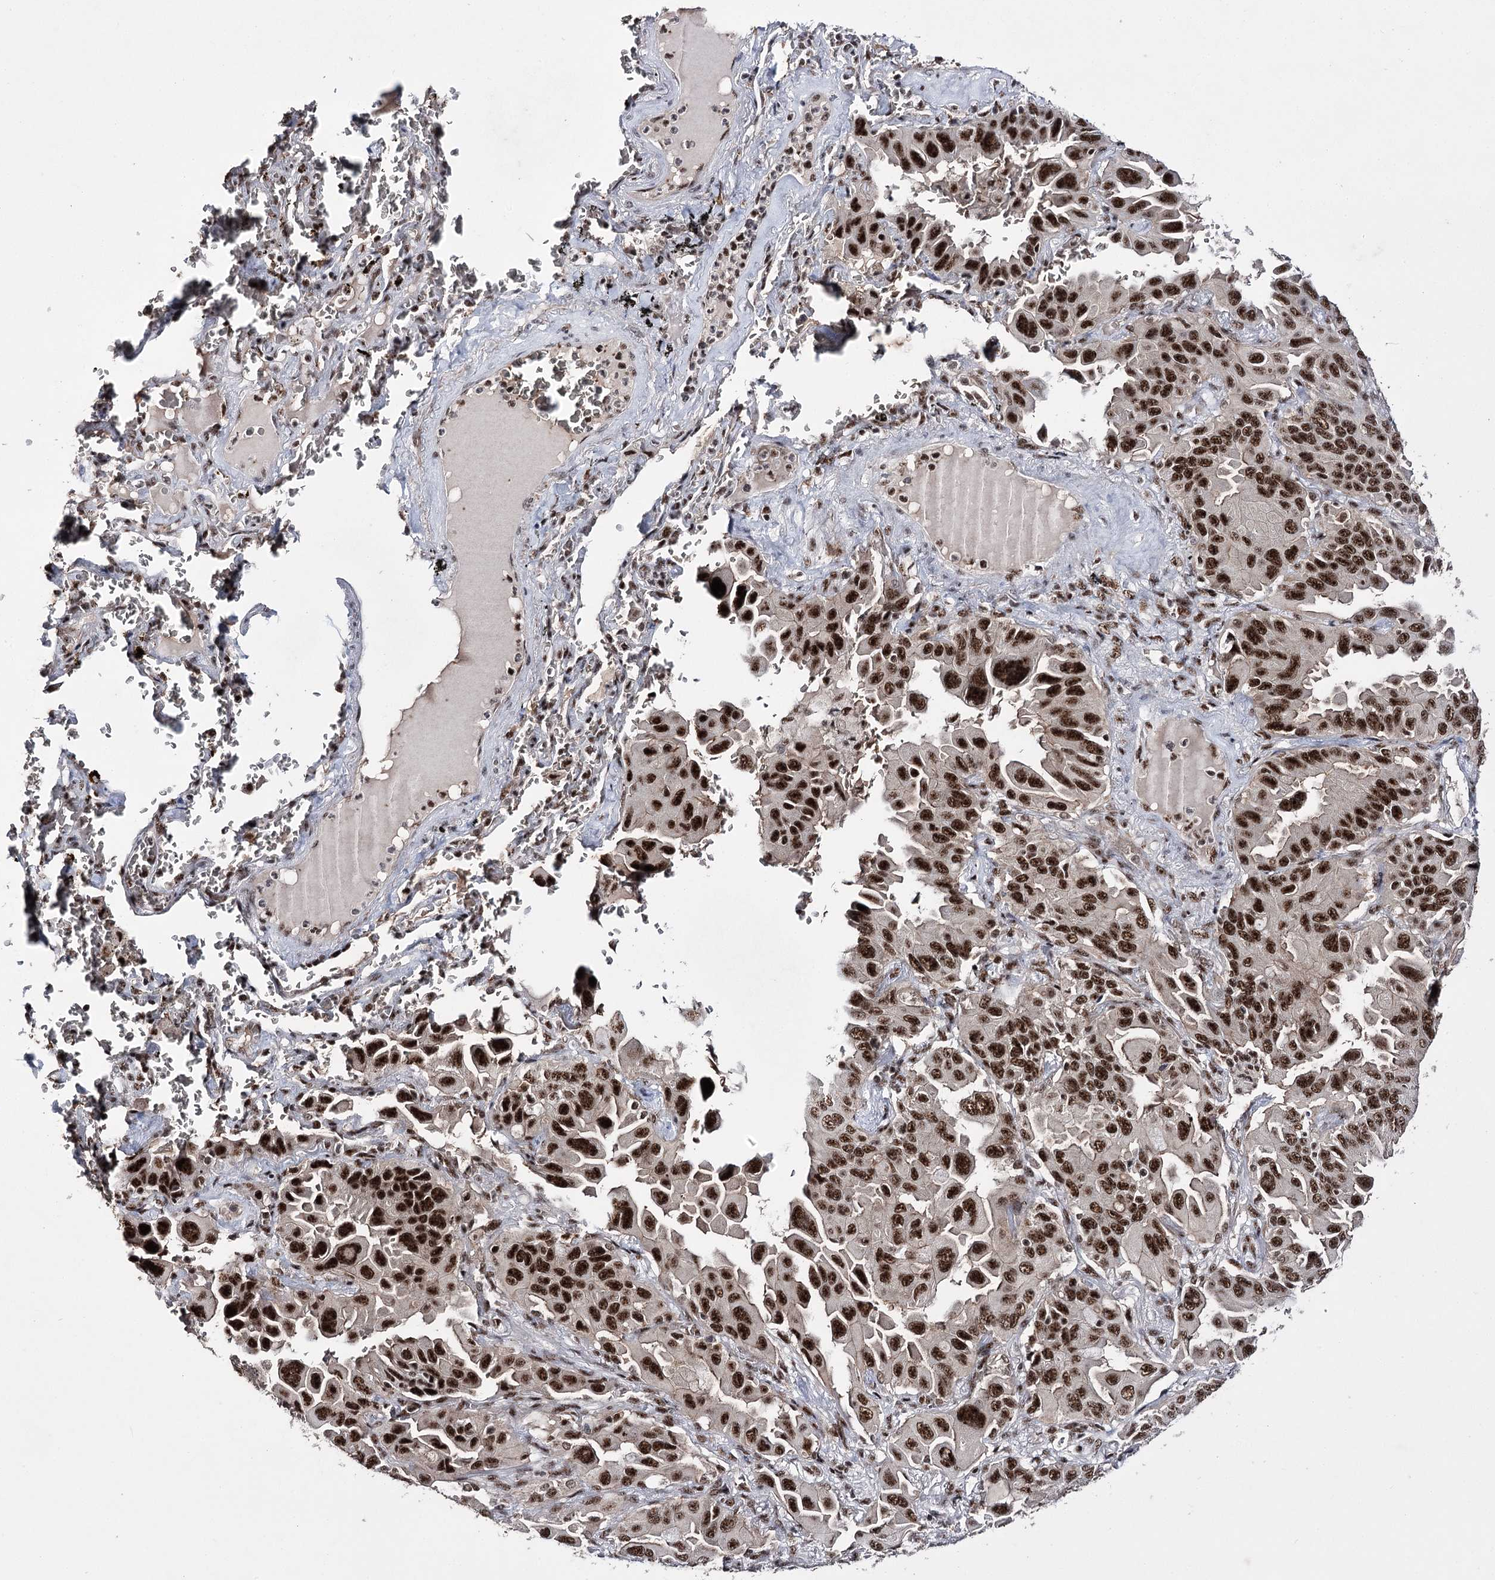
{"staining": {"intensity": "strong", "quantity": ">75%", "location": "nuclear"}, "tissue": "lung cancer", "cell_type": "Tumor cells", "image_type": "cancer", "snomed": [{"axis": "morphology", "description": "Adenocarcinoma, NOS"}, {"axis": "topography", "description": "Lung"}], "caption": "Protein staining exhibits strong nuclear positivity in approximately >75% of tumor cells in lung adenocarcinoma. Nuclei are stained in blue.", "gene": "PRPF40A", "patient": {"sex": "male", "age": 64}}